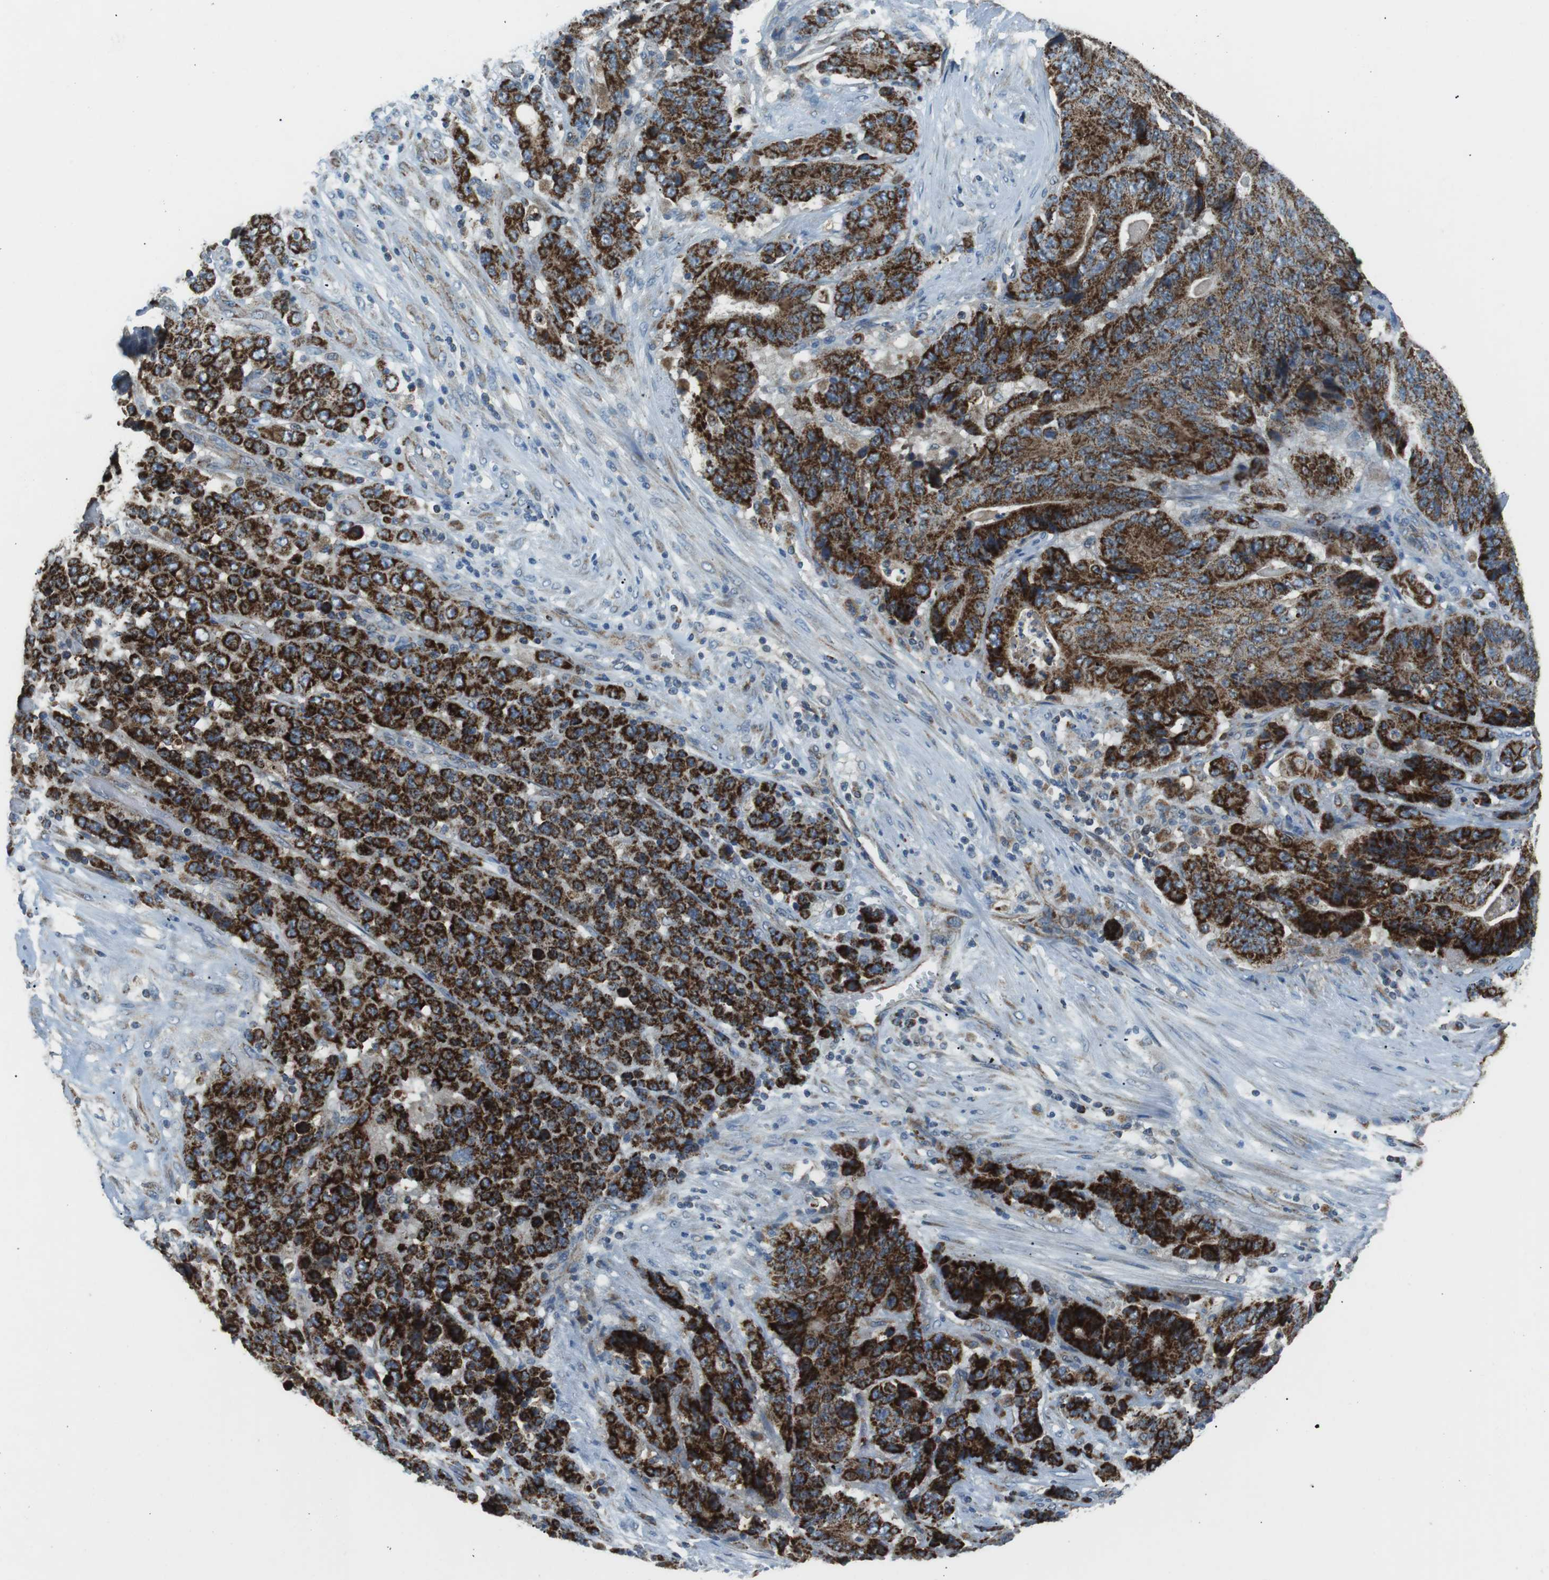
{"staining": {"intensity": "strong", "quantity": ">75%", "location": "cytoplasmic/membranous"}, "tissue": "stomach cancer", "cell_type": "Tumor cells", "image_type": "cancer", "snomed": [{"axis": "morphology", "description": "Adenocarcinoma, NOS"}, {"axis": "topography", "description": "Stomach"}], "caption": "Strong cytoplasmic/membranous expression for a protein is seen in approximately >75% of tumor cells of stomach cancer (adenocarcinoma) using immunohistochemistry.", "gene": "BACE1", "patient": {"sex": "female", "age": 73}}